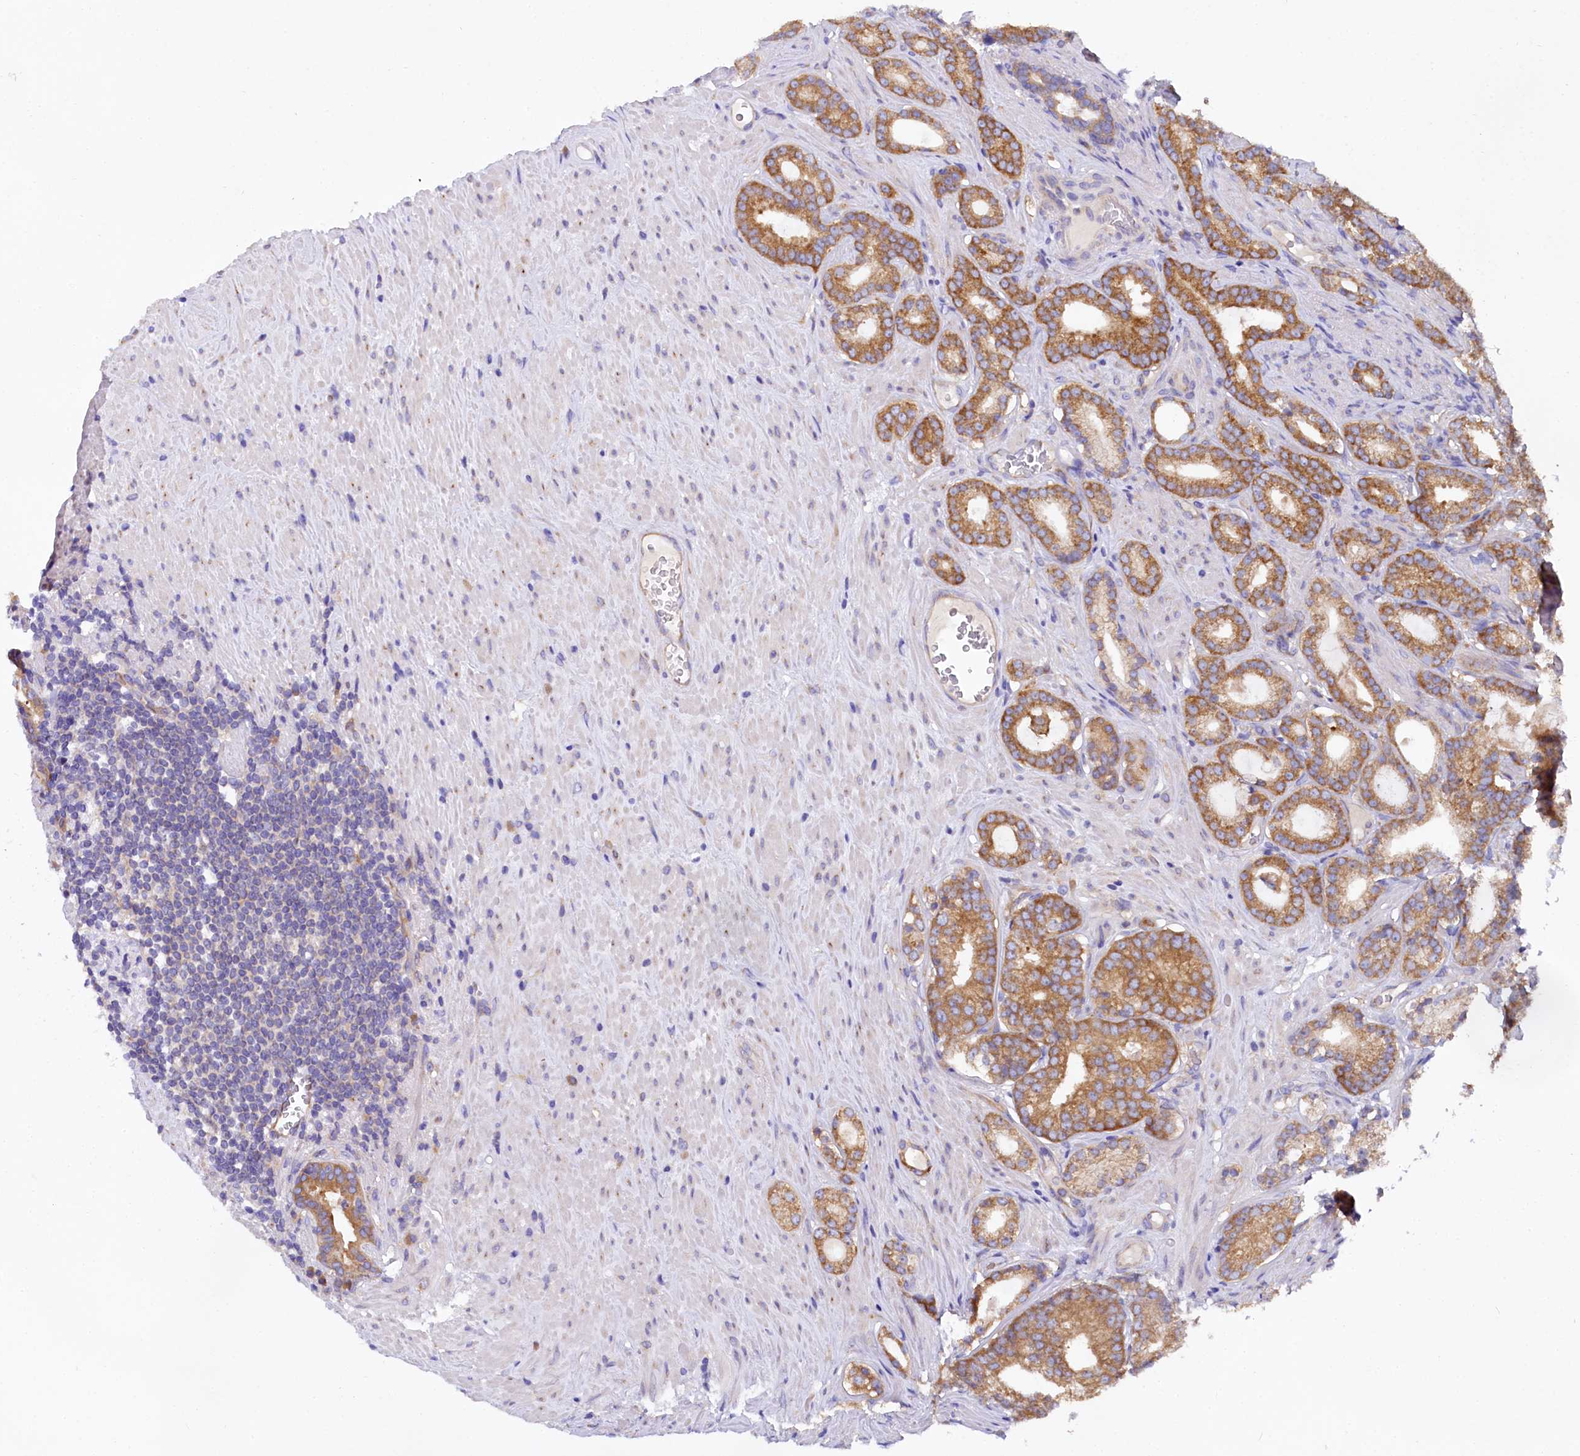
{"staining": {"intensity": "moderate", "quantity": ">75%", "location": "cytoplasmic/membranous"}, "tissue": "prostate cancer", "cell_type": "Tumor cells", "image_type": "cancer", "snomed": [{"axis": "morphology", "description": "Adenocarcinoma, Low grade"}, {"axis": "topography", "description": "Prostate"}], "caption": "Immunohistochemistry image of human prostate adenocarcinoma (low-grade) stained for a protein (brown), which exhibits medium levels of moderate cytoplasmic/membranous expression in about >75% of tumor cells.", "gene": "QARS1", "patient": {"sex": "male", "age": 71}}